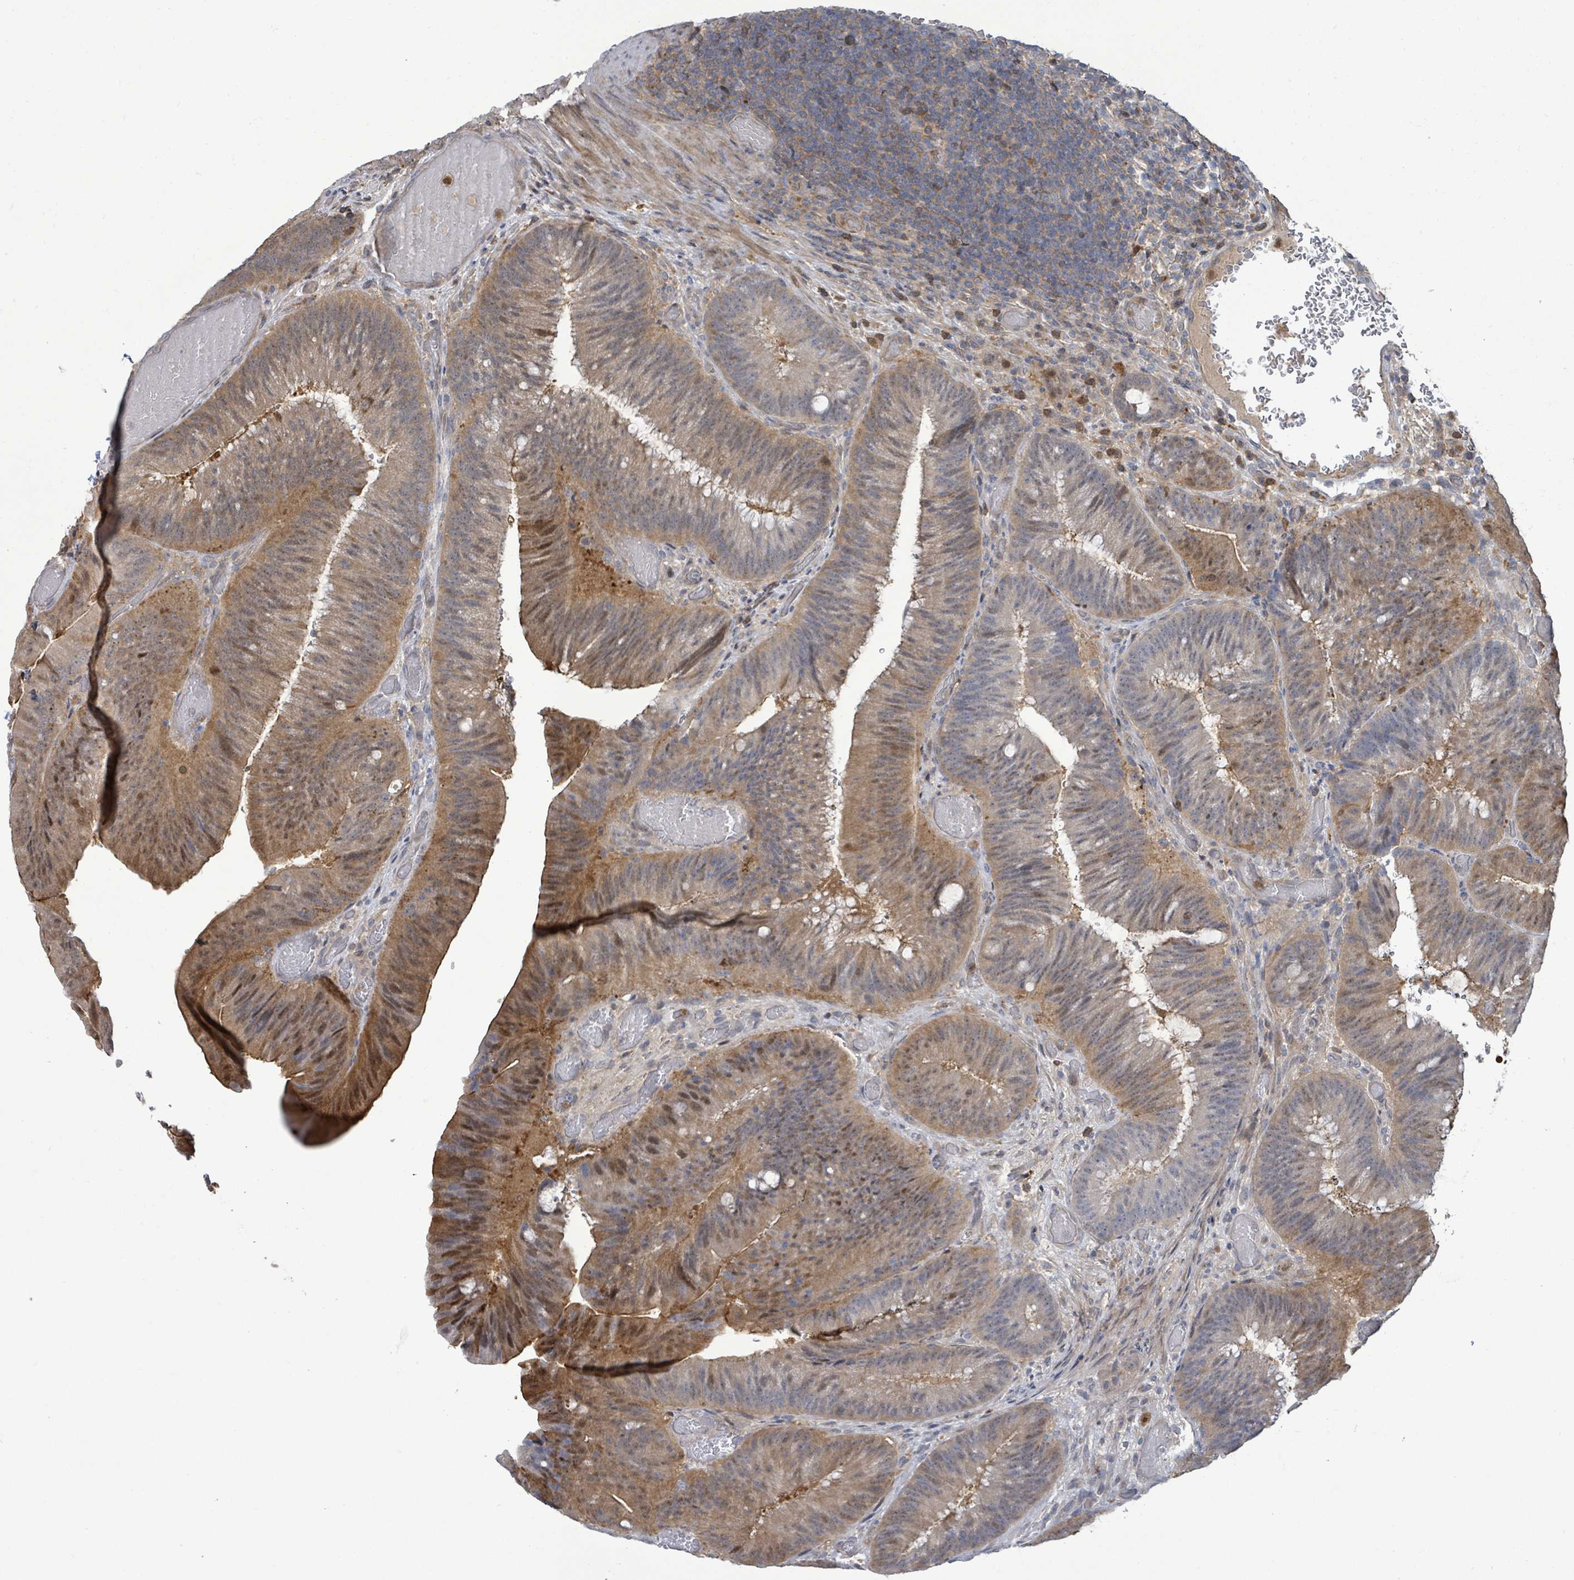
{"staining": {"intensity": "weak", "quantity": ">75%", "location": "cytoplasmic/membranous"}, "tissue": "colorectal cancer", "cell_type": "Tumor cells", "image_type": "cancer", "snomed": [{"axis": "morphology", "description": "Adenocarcinoma, NOS"}, {"axis": "topography", "description": "Colon"}], "caption": "Colorectal adenocarcinoma was stained to show a protein in brown. There is low levels of weak cytoplasmic/membranous expression in approximately >75% of tumor cells.", "gene": "PGAM1", "patient": {"sex": "female", "age": 43}}